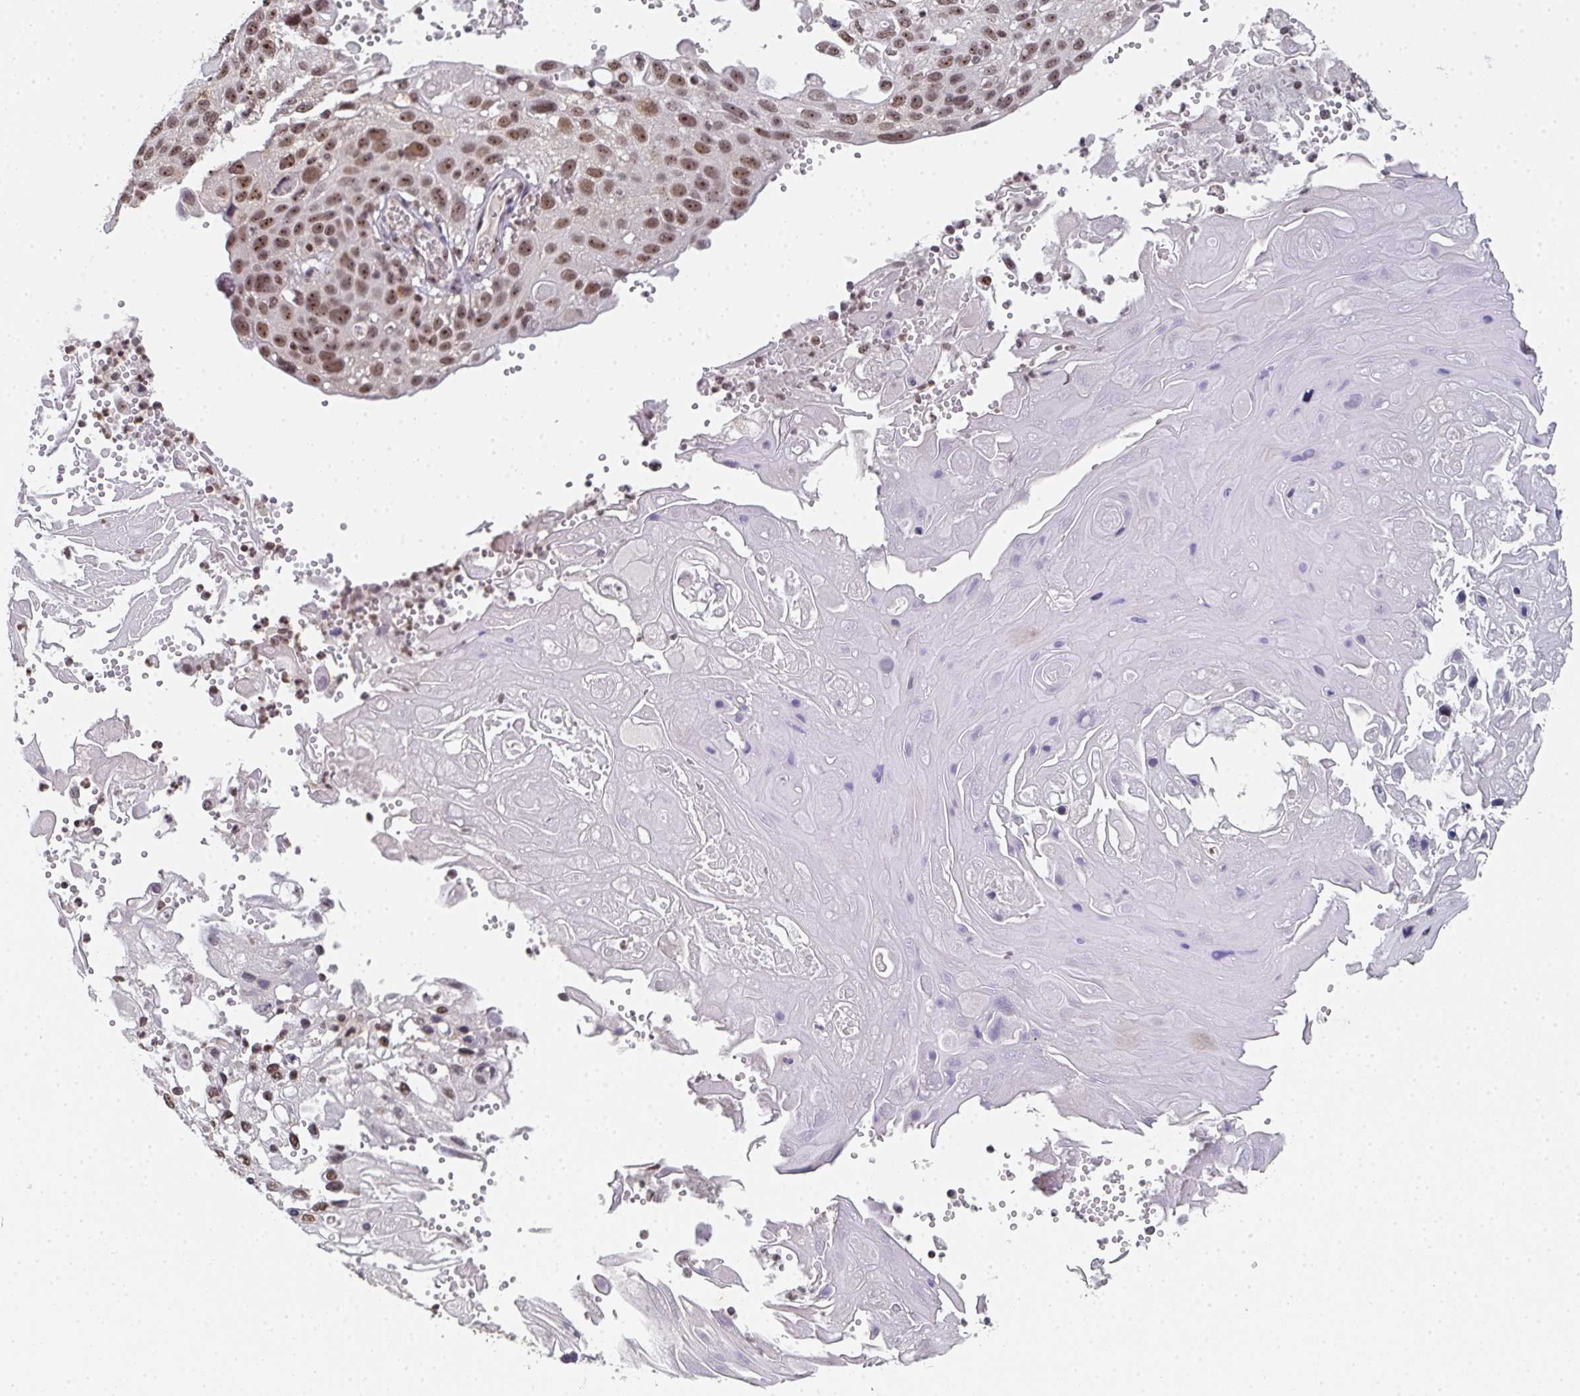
{"staining": {"intensity": "moderate", "quantity": ">75%", "location": "nuclear"}, "tissue": "cervical cancer", "cell_type": "Tumor cells", "image_type": "cancer", "snomed": [{"axis": "morphology", "description": "Squamous cell carcinoma, NOS"}, {"axis": "topography", "description": "Cervix"}], "caption": "Approximately >75% of tumor cells in human cervical squamous cell carcinoma exhibit moderate nuclear protein staining as visualized by brown immunohistochemical staining.", "gene": "DKC1", "patient": {"sex": "female", "age": 70}}